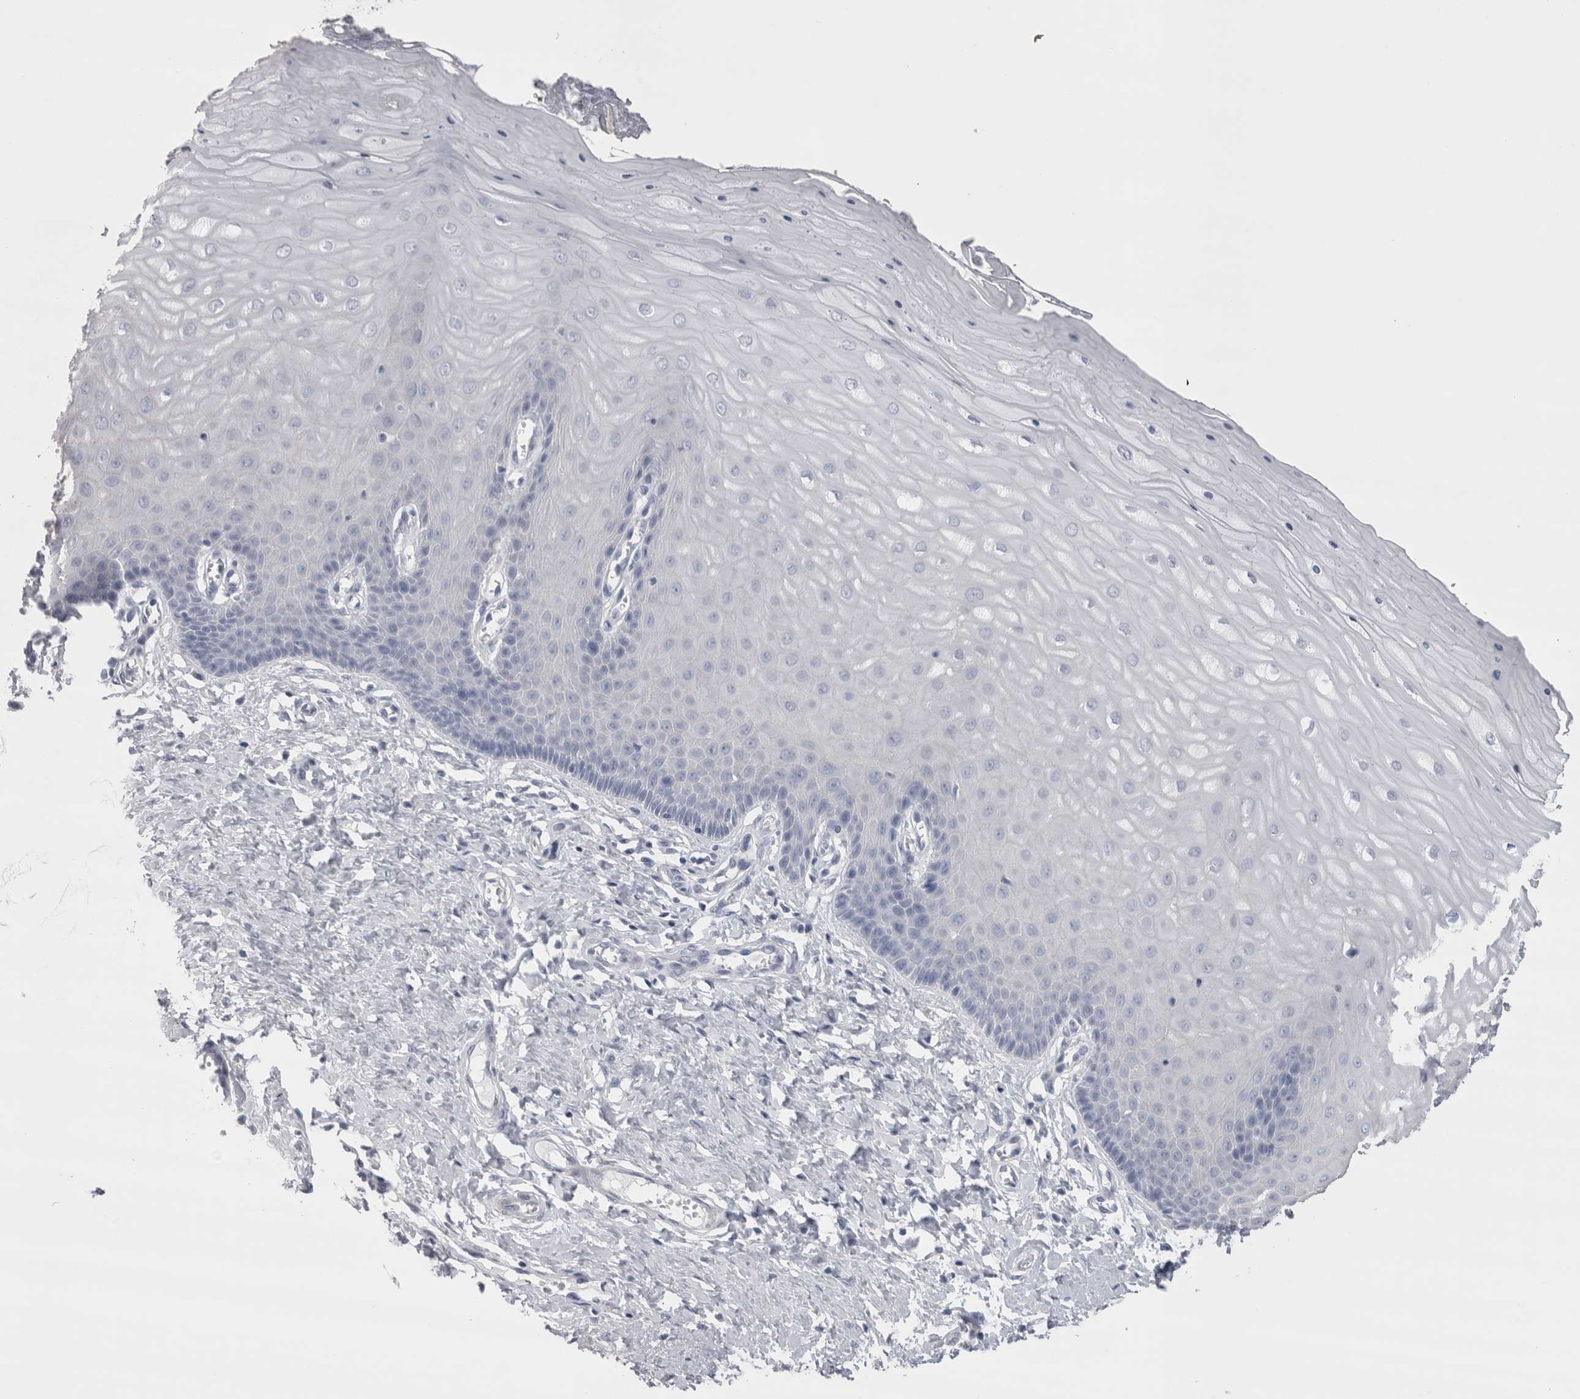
{"staining": {"intensity": "negative", "quantity": "none", "location": "none"}, "tissue": "cervix", "cell_type": "Glandular cells", "image_type": "normal", "snomed": [{"axis": "morphology", "description": "Normal tissue, NOS"}, {"axis": "topography", "description": "Cervix"}], "caption": "Immunohistochemical staining of benign cervix shows no significant expression in glandular cells.", "gene": "DHRS4", "patient": {"sex": "female", "age": 55}}